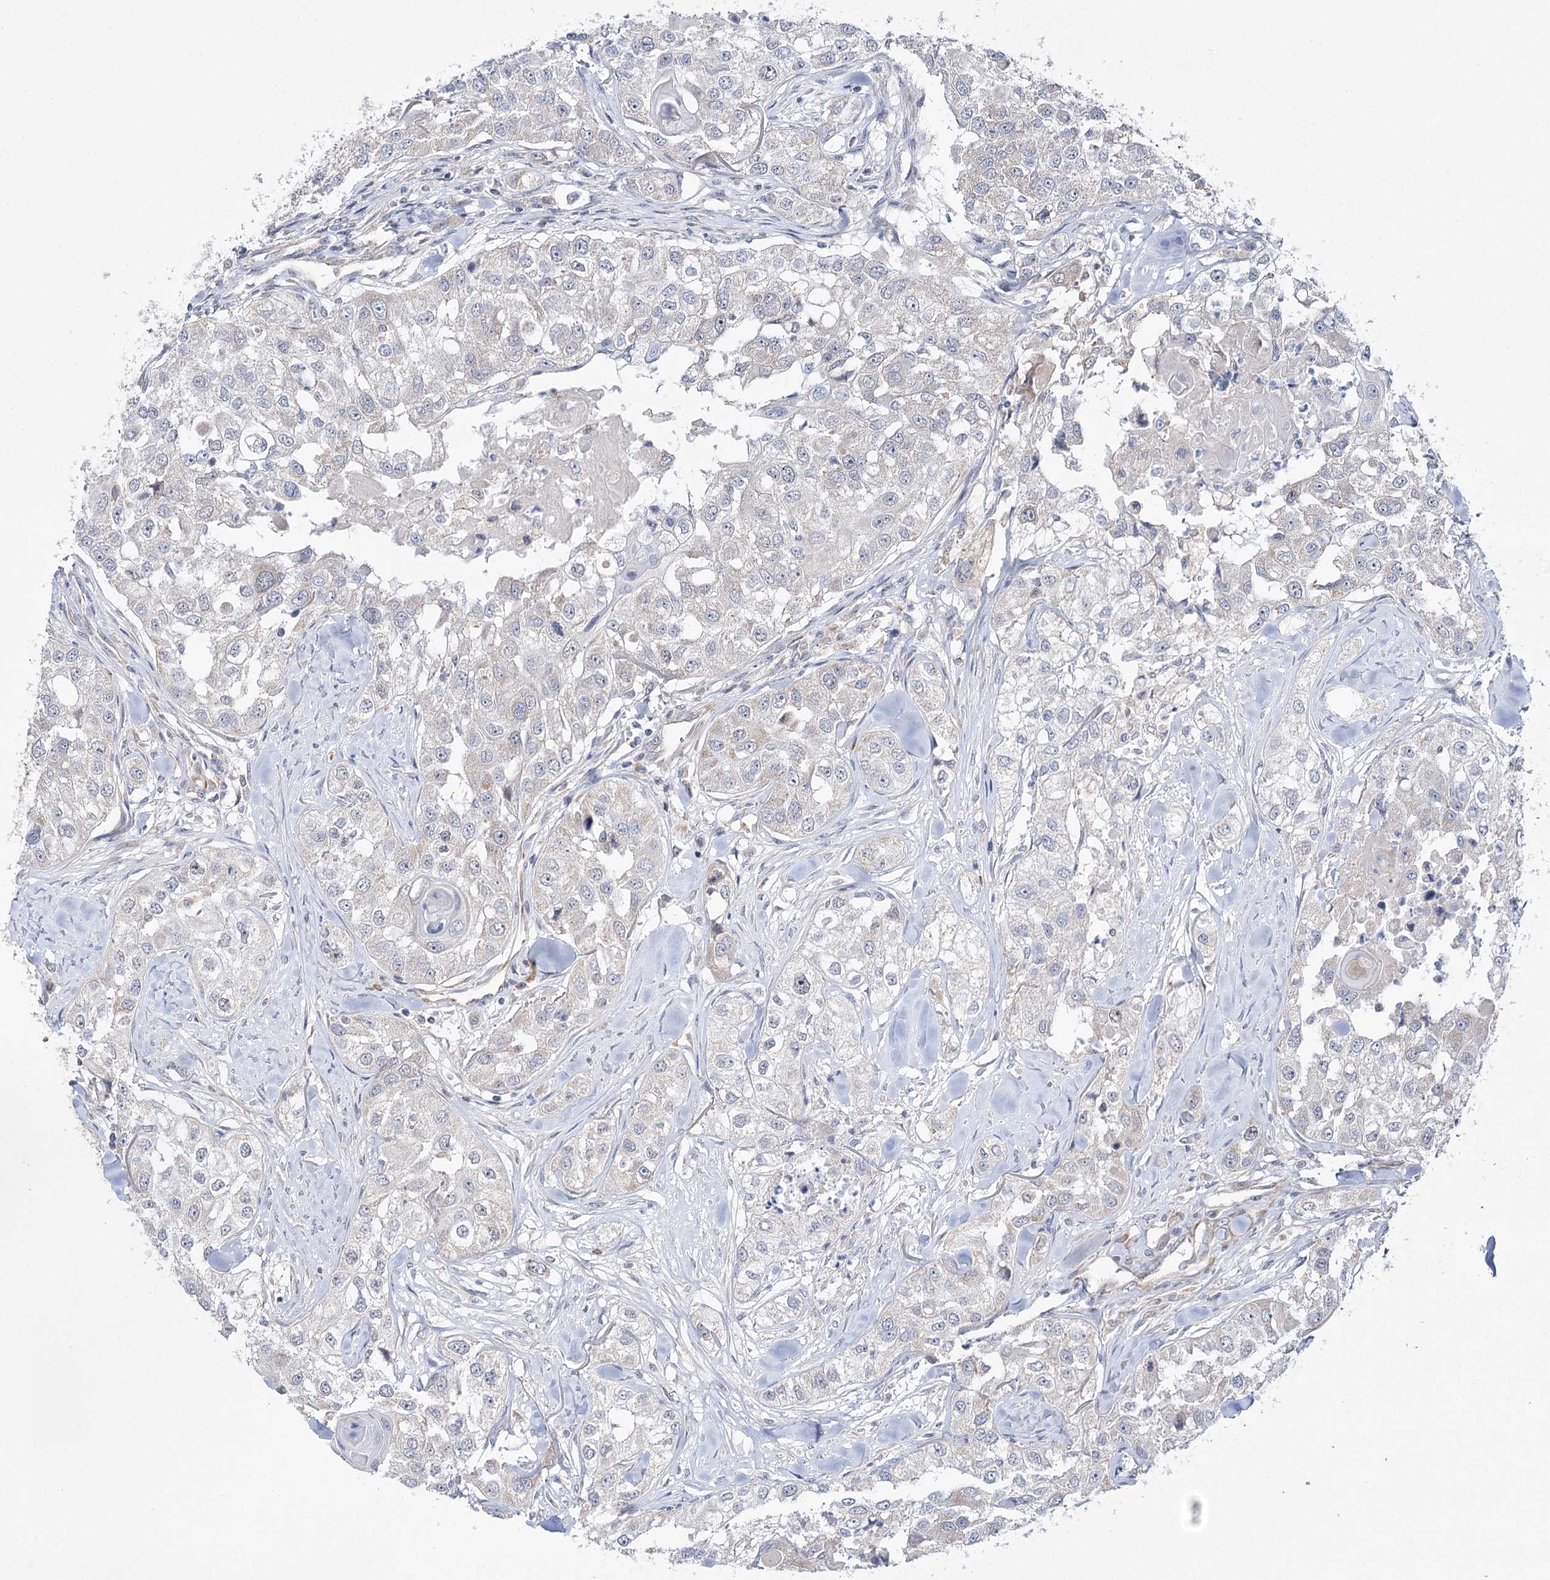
{"staining": {"intensity": "negative", "quantity": "none", "location": "none"}, "tissue": "head and neck cancer", "cell_type": "Tumor cells", "image_type": "cancer", "snomed": [{"axis": "morphology", "description": "Normal tissue, NOS"}, {"axis": "morphology", "description": "Squamous cell carcinoma, NOS"}, {"axis": "topography", "description": "Skeletal muscle"}, {"axis": "topography", "description": "Head-Neck"}], "caption": "This is an immunohistochemistry micrograph of human squamous cell carcinoma (head and neck). There is no positivity in tumor cells.", "gene": "ECHDC3", "patient": {"sex": "male", "age": 51}}